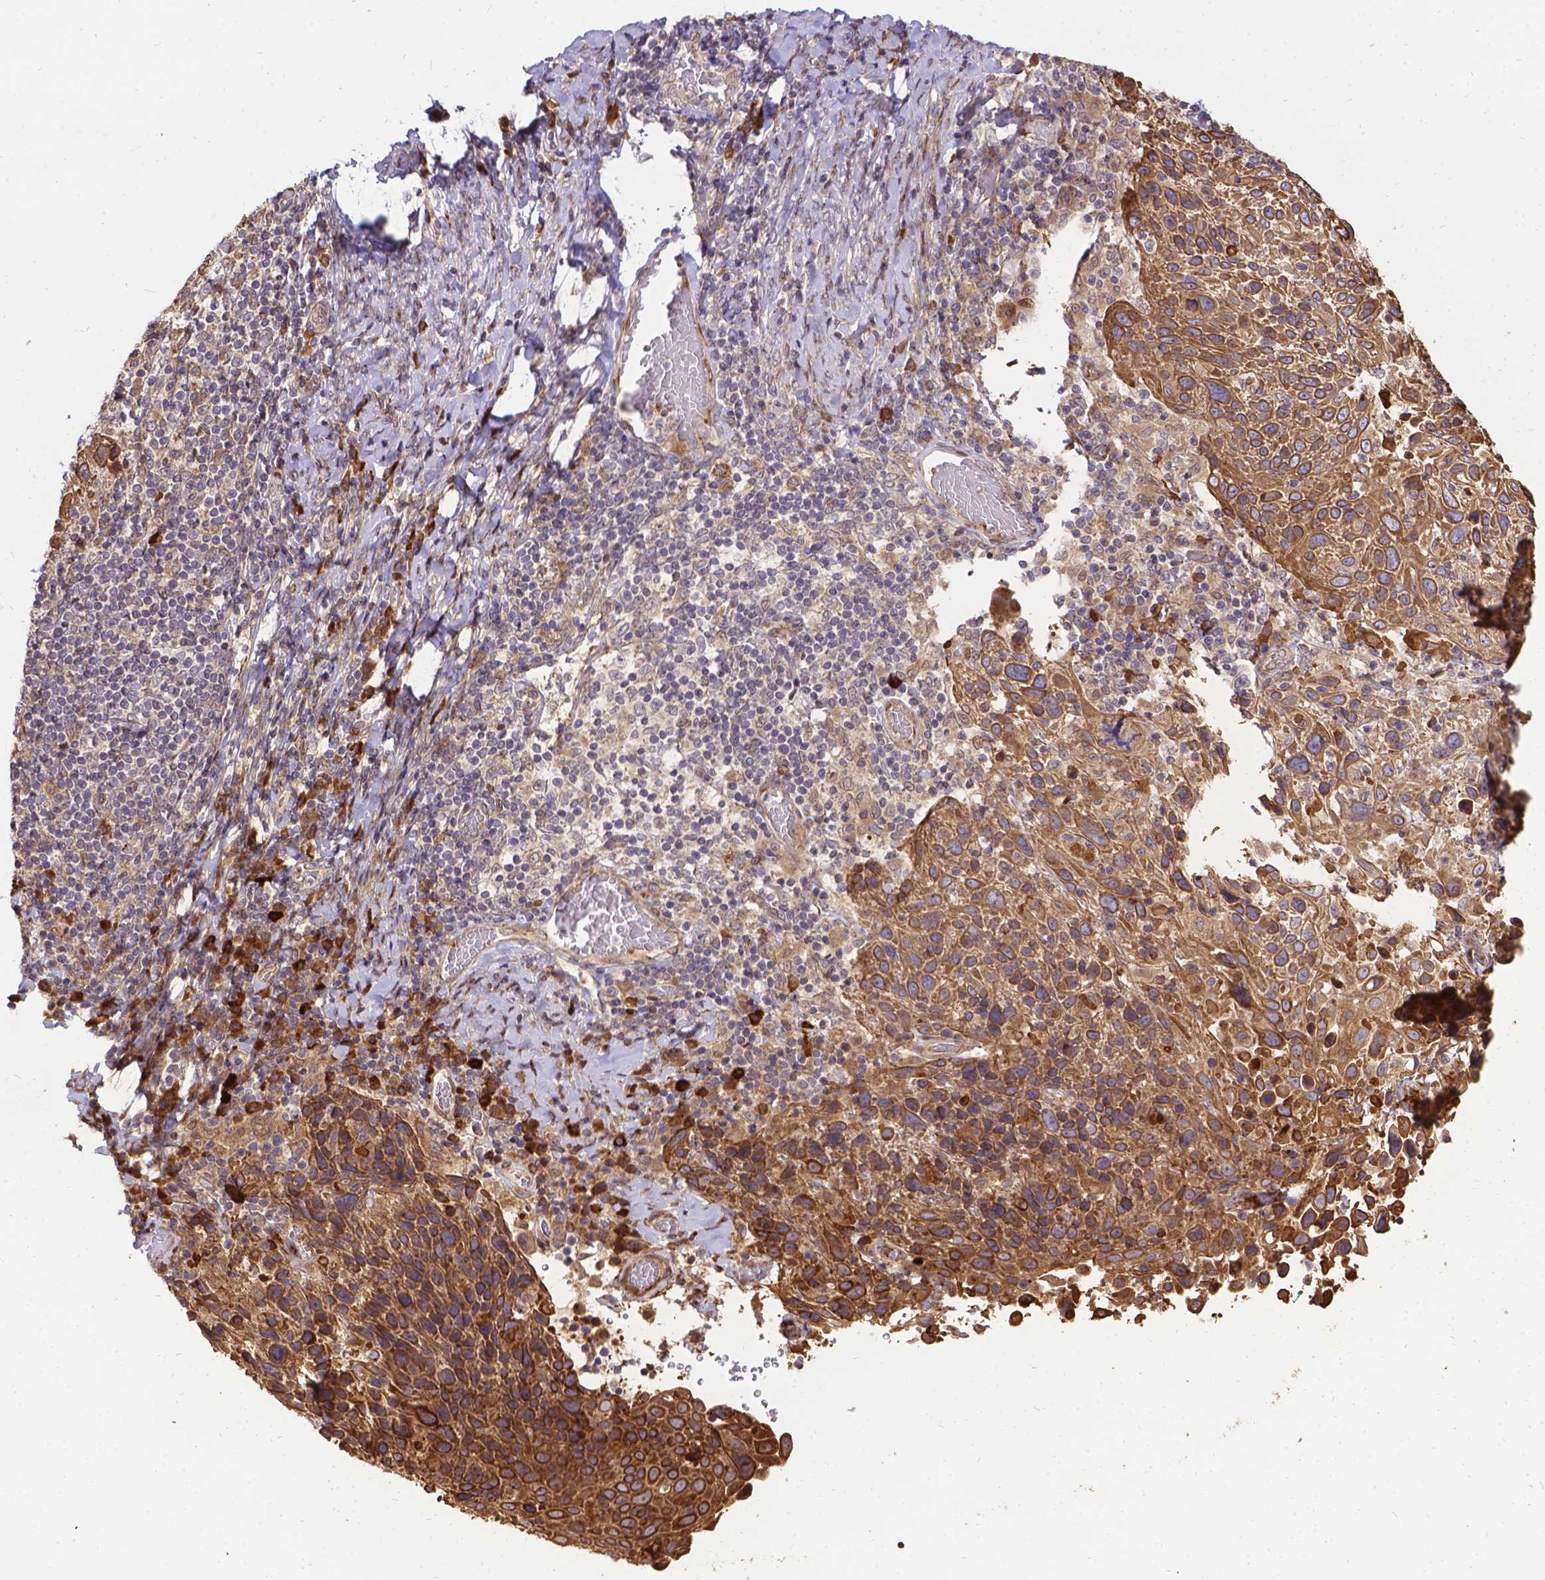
{"staining": {"intensity": "moderate", "quantity": ">75%", "location": "cytoplasmic/membranous"}, "tissue": "cervical cancer", "cell_type": "Tumor cells", "image_type": "cancer", "snomed": [{"axis": "morphology", "description": "Squamous cell carcinoma, NOS"}, {"axis": "topography", "description": "Cervix"}], "caption": "Immunohistochemistry photomicrograph of cervical cancer (squamous cell carcinoma) stained for a protein (brown), which demonstrates medium levels of moderate cytoplasmic/membranous staining in about >75% of tumor cells.", "gene": "DENND6A", "patient": {"sex": "female", "age": 61}}